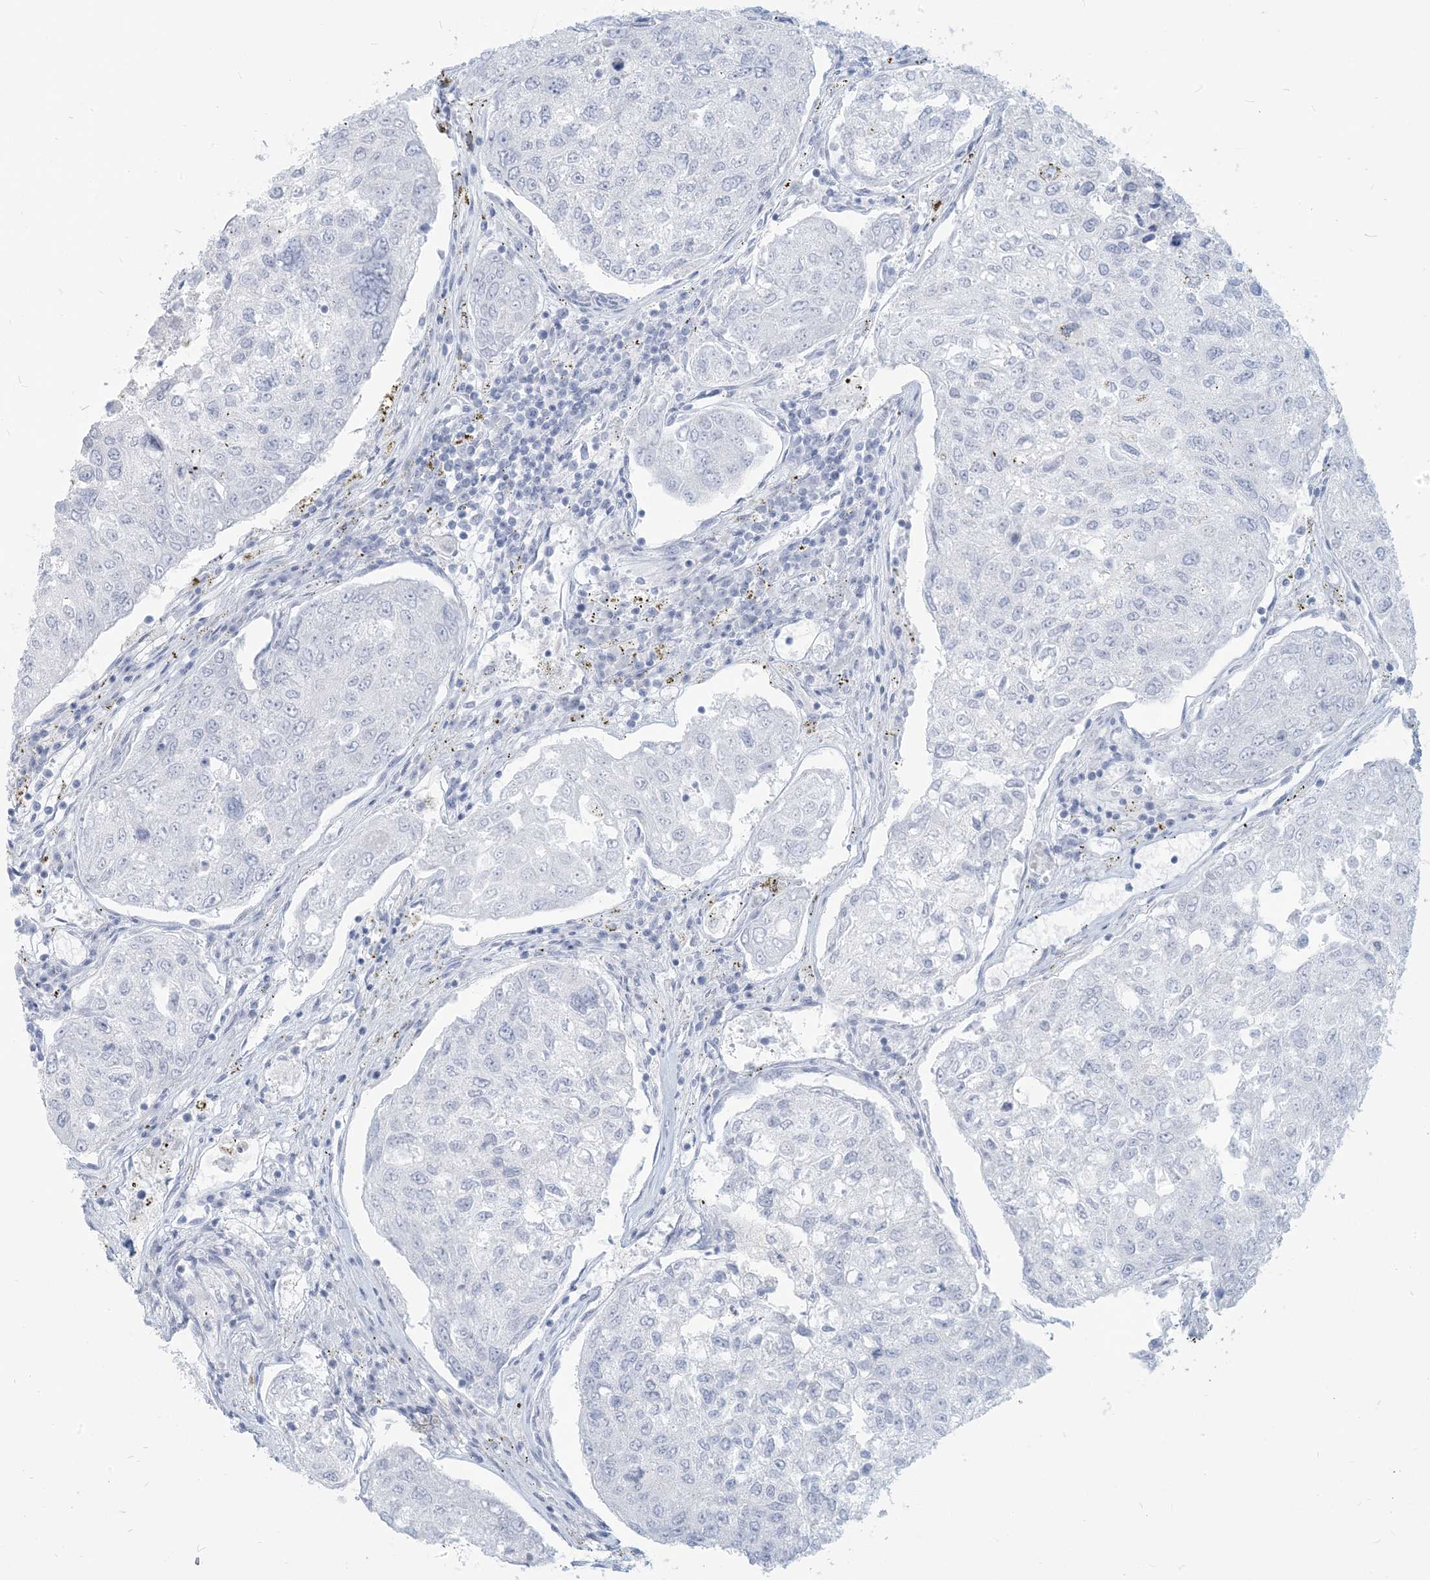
{"staining": {"intensity": "negative", "quantity": "none", "location": "none"}, "tissue": "urothelial cancer", "cell_type": "Tumor cells", "image_type": "cancer", "snomed": [{"axis": "morphology", "description": "Urothelial carcinoma, High grade"}, {"axis": "topography", "description": "Lymph node"}, {"axis": "topography", "description": "Urinary bladder"}], "caption": "Tumor cells are negative for brown protein staining in urothelial cancer. (DAB (3,3'-diaminobenzidine) immunohistochemistry, high magnification).", "gene": "HLA-DRB1", "patient": {"sex": "male", "age": 51}}